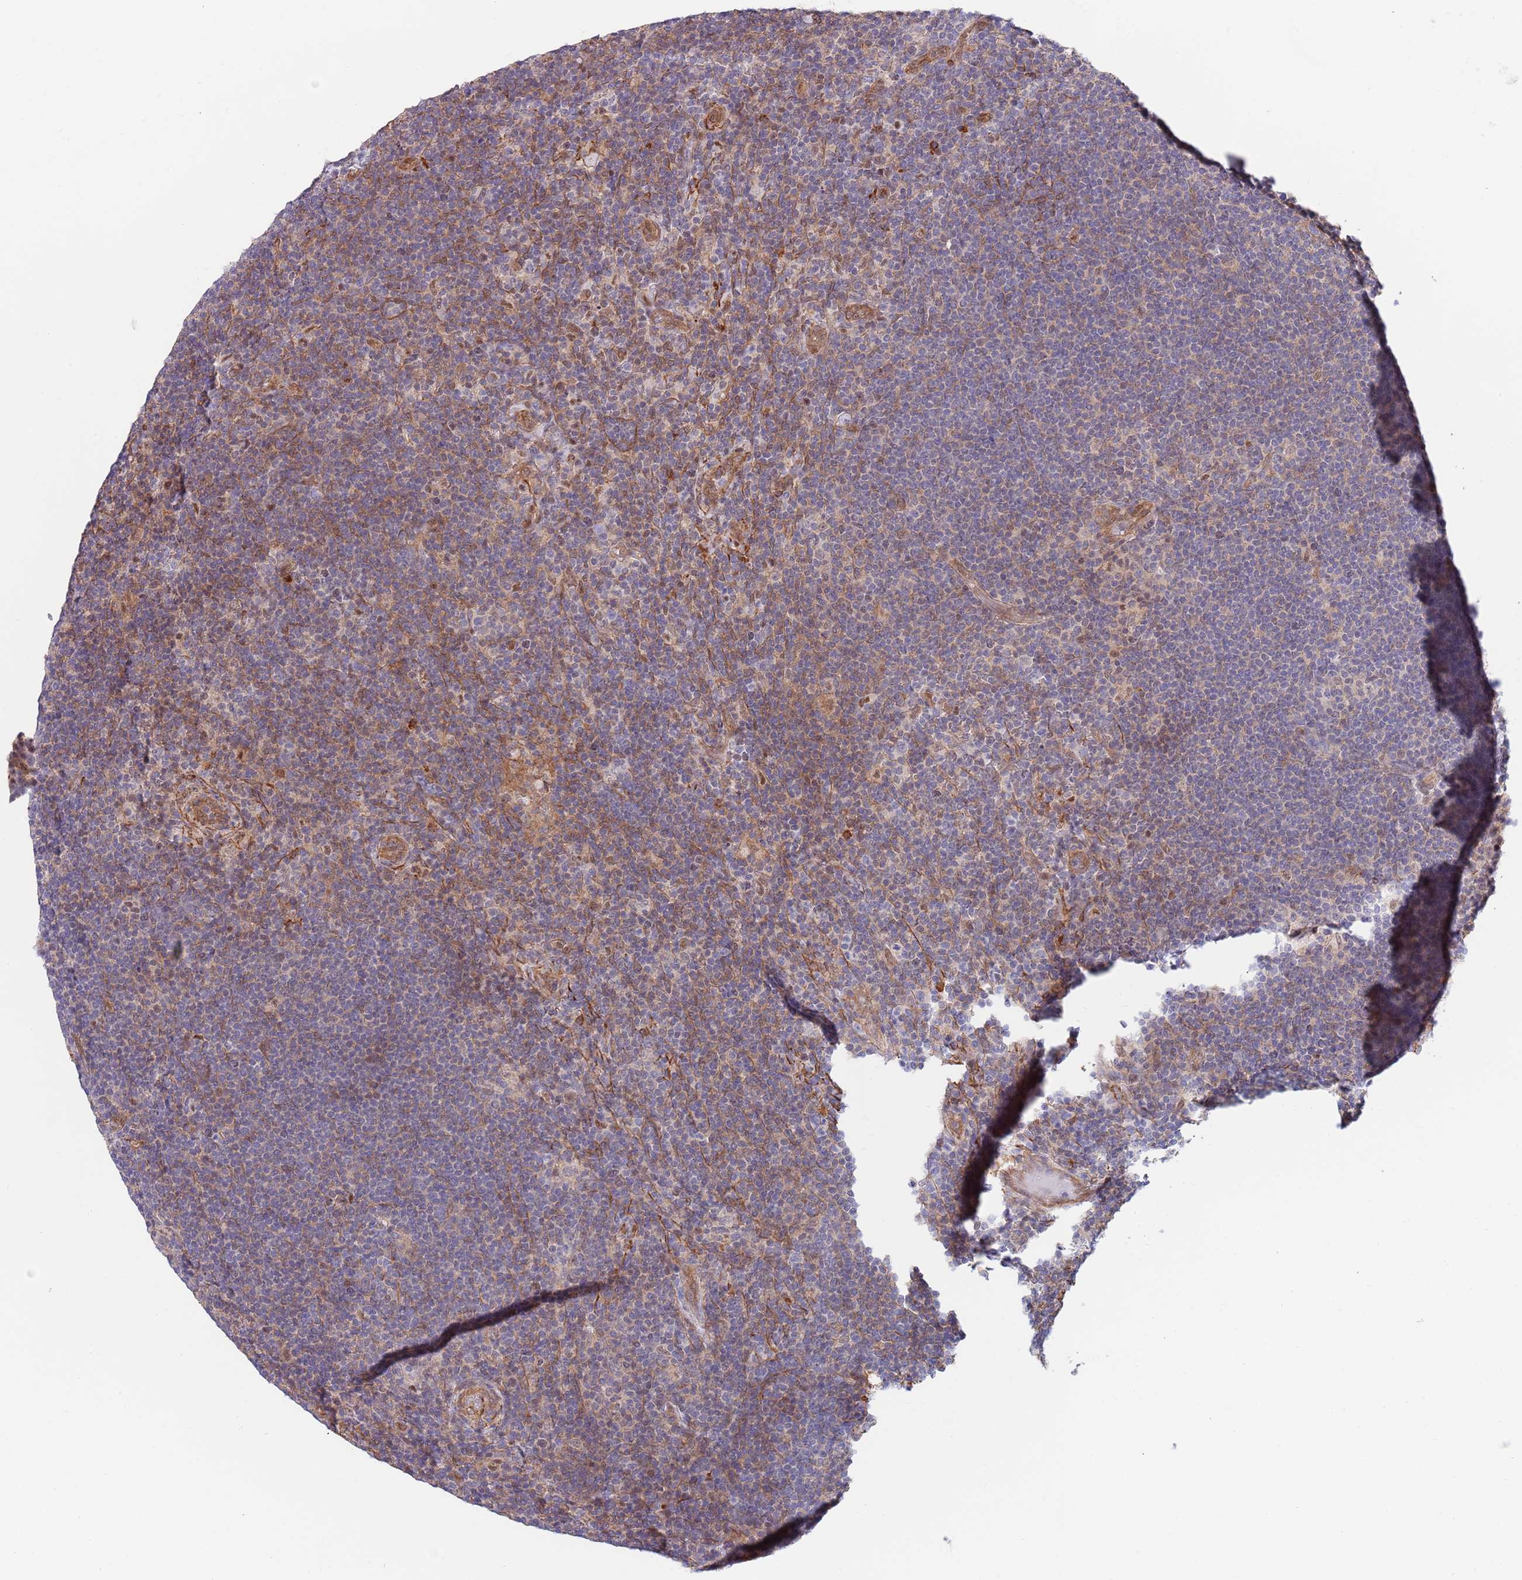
{"staining": {"intensity": "moderate", "quantity": ">75%", "location": "nuclear"}, "tissue": "lymphoma", "cell_type": "Tumor cells", "image_type": "cancer", "snomed": [{"axis": "morphology", "description": "Hodgkin's disease, NOS"}, {"axis": "topography", "description": "Lymph node"}], "caption": "Protein expression analysis of human Hodgkin's disease reveals moderate nuclear staining in about >75% of tumor cells.", "gene": "BPNT1", "patient": {"sex": "female", "age": 57}}